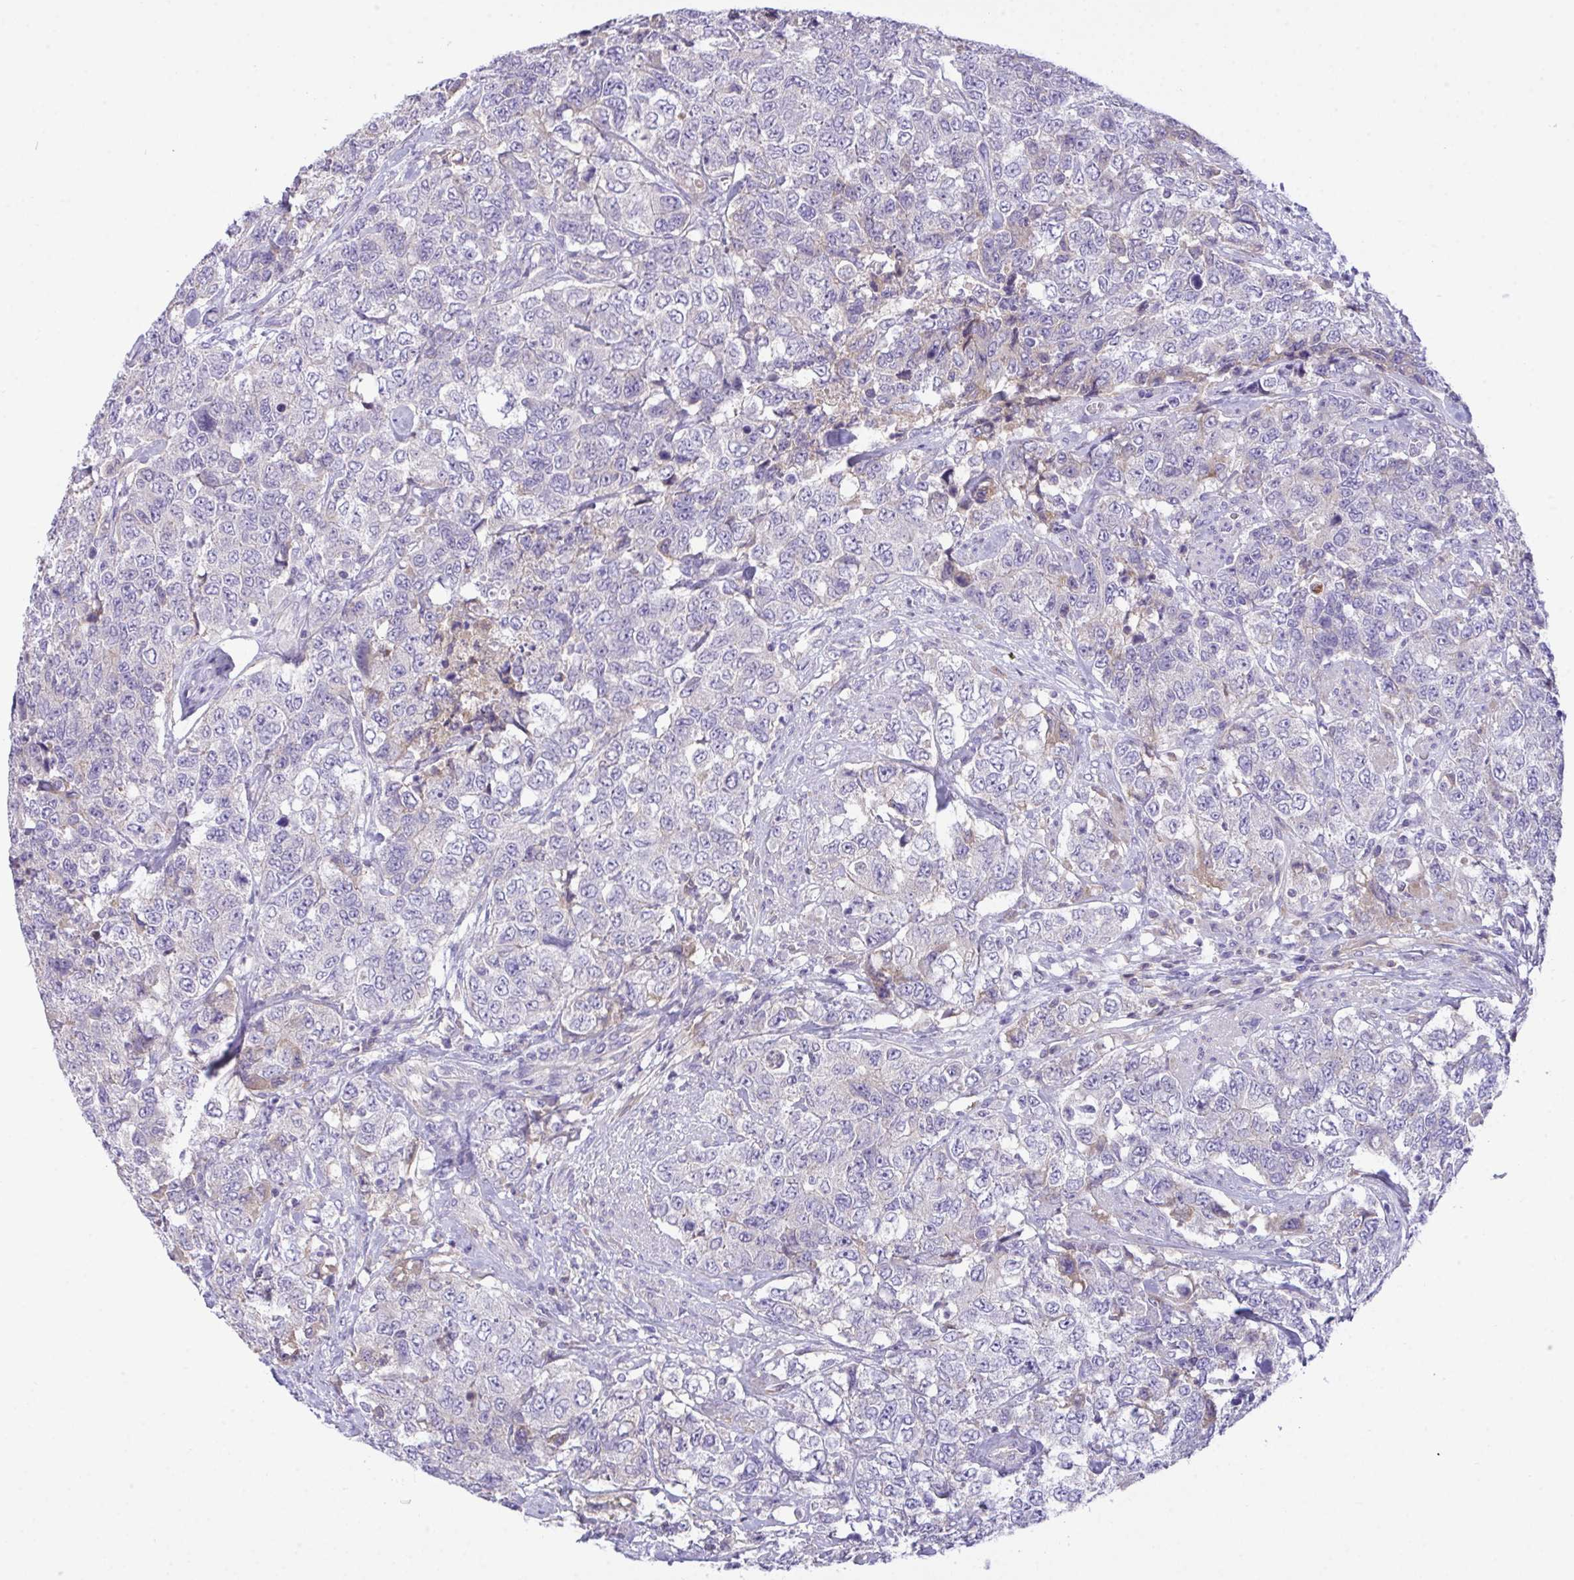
{"staining": {"intensity": "weak", "quantity": "<25%", "location": "cytoplasmic/membranous"}, "tissue": "urothelial cancer", "cell_type": "Tumor cells", "image_type": "cancer", "snomed": [{"axis": "morphology", "description": "Urothelial carcinoma, High grade"}, {"axis": "topography", "description": "Urinary bladder"}], "caption": "Micrograph shows no protein positivity in tumor cells of urothelial carcinoma (high-grade) tissue.", "gene": "ZNF581", "patient": {"sex": "female", "age": 78}}